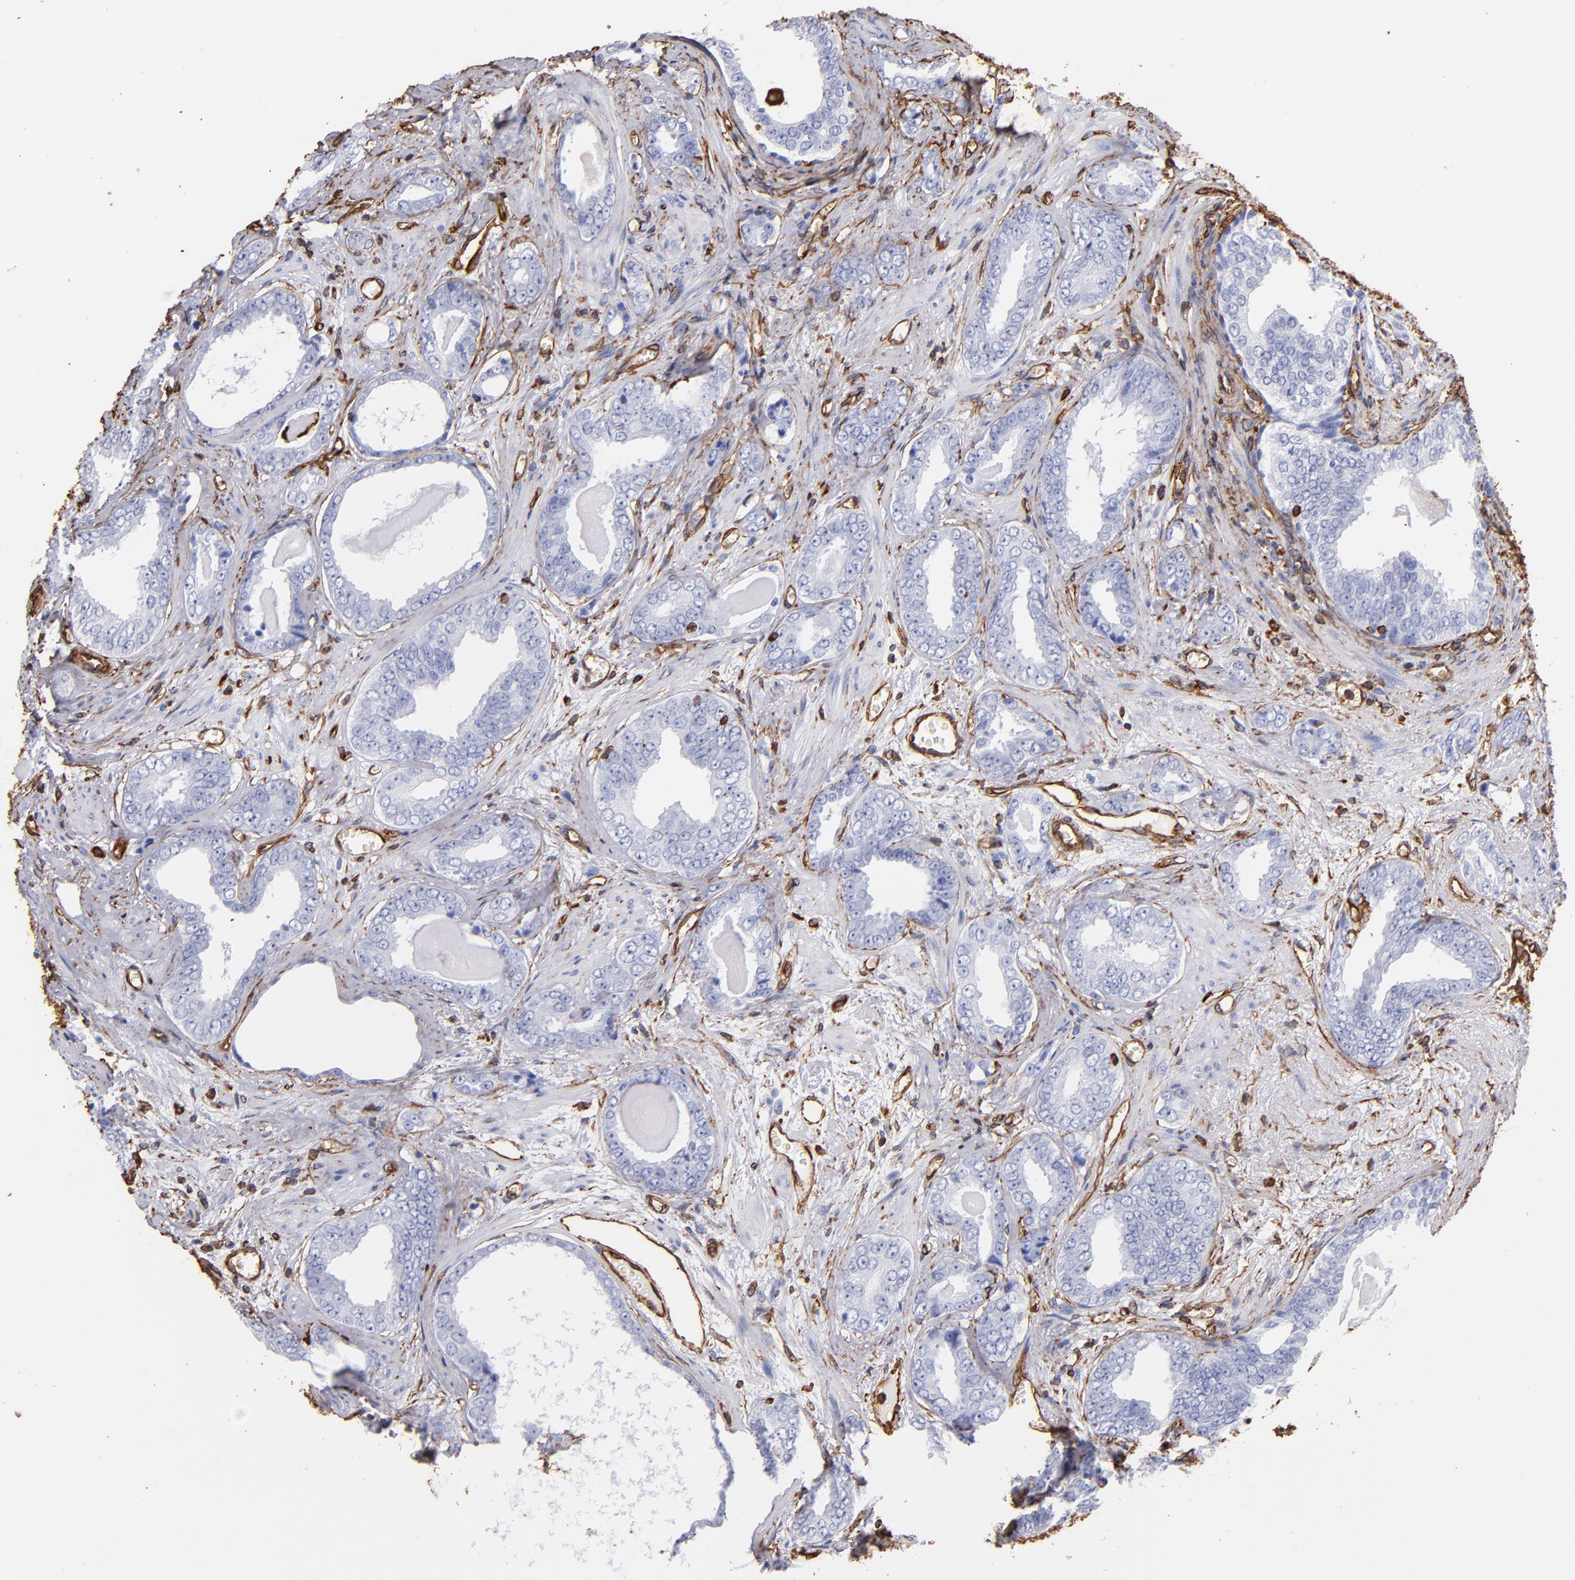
{"staining": {"intensity": "negative", "quantity": "none", "location": "none"}, "tissue": "prostate cancer", "cell_type": "Tumor cells", "image_type": "cancer", "snomed": [{"axis": "morphology", "description": "Adenocarcinoma, Medium grade"}, {"axis": "topography", "description": "Prostate"}], "caption": "An IHC photomicrograph of adenocarcinoma (medium-grade) (prostate) is shown. There is no staining in tumor cells of adenocarcinoma (medium-grade) (prostate).", "gene": "VIM", "patient": {"sex": "male", "age": 79}}